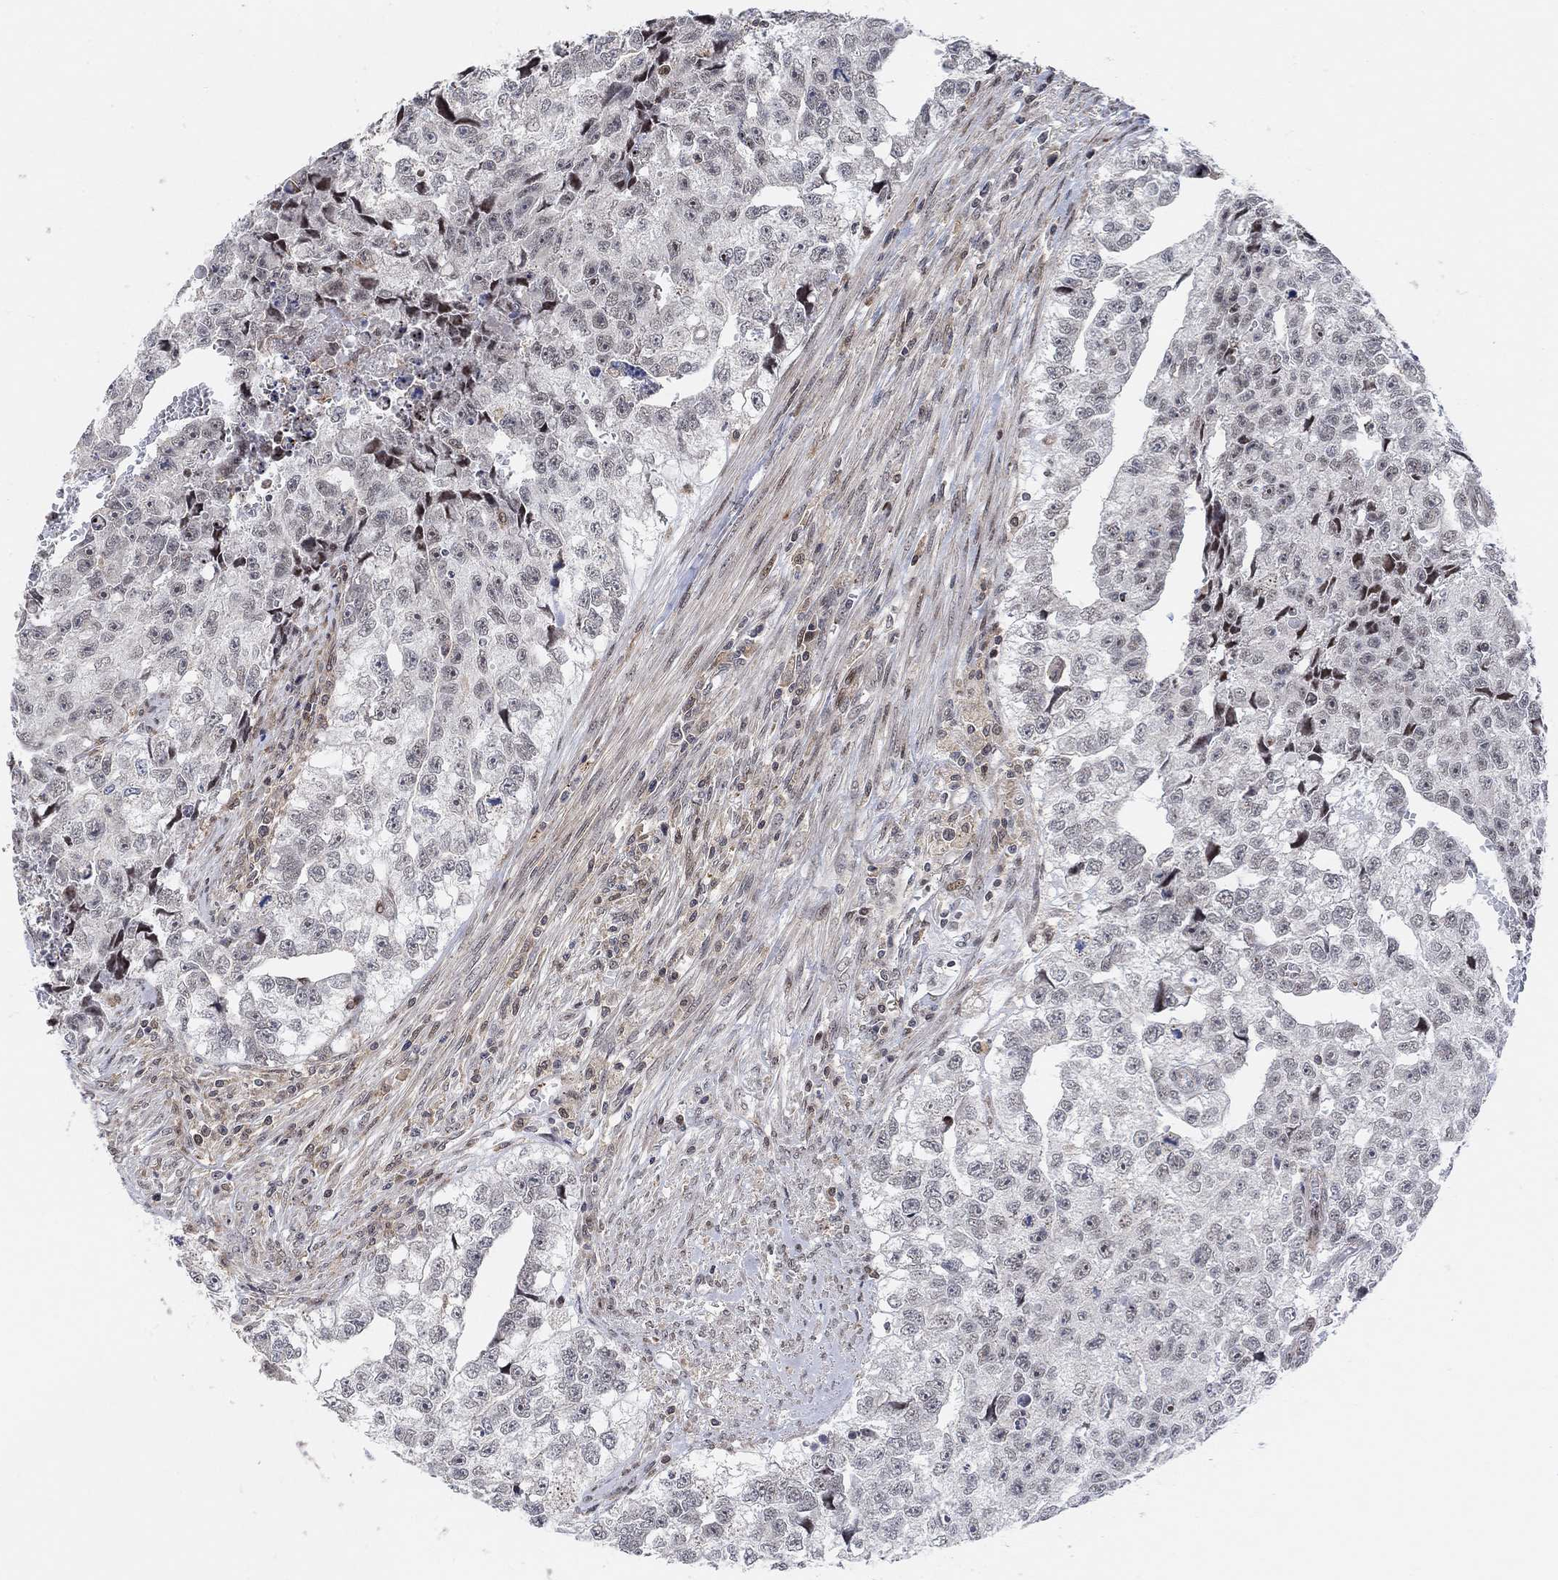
{"staining": {"intensity": "moderate", "quantity": "<25%", "location": "nuclear"}, "tissue": "testis cancer", "cell_type": "Tumor cells", "image_type": "cancer", "snomed": [{"axis": "morphology", "description": "Carcinoma, Embryonal, NOS"}, {"axis": "morphology", "description": "Teratoma, malignant, NOS"}, {"axis": "topography", "description": "Testis"}], "caption": "A high-resolution histopathology image shows immunohistochemistry staining of testis cancer, which exhibits moderate nuclear positivity in approximately <25% of tumor cells.", "gene": "PWWP2B", "patient": {"sex": "male", "age": 44}}